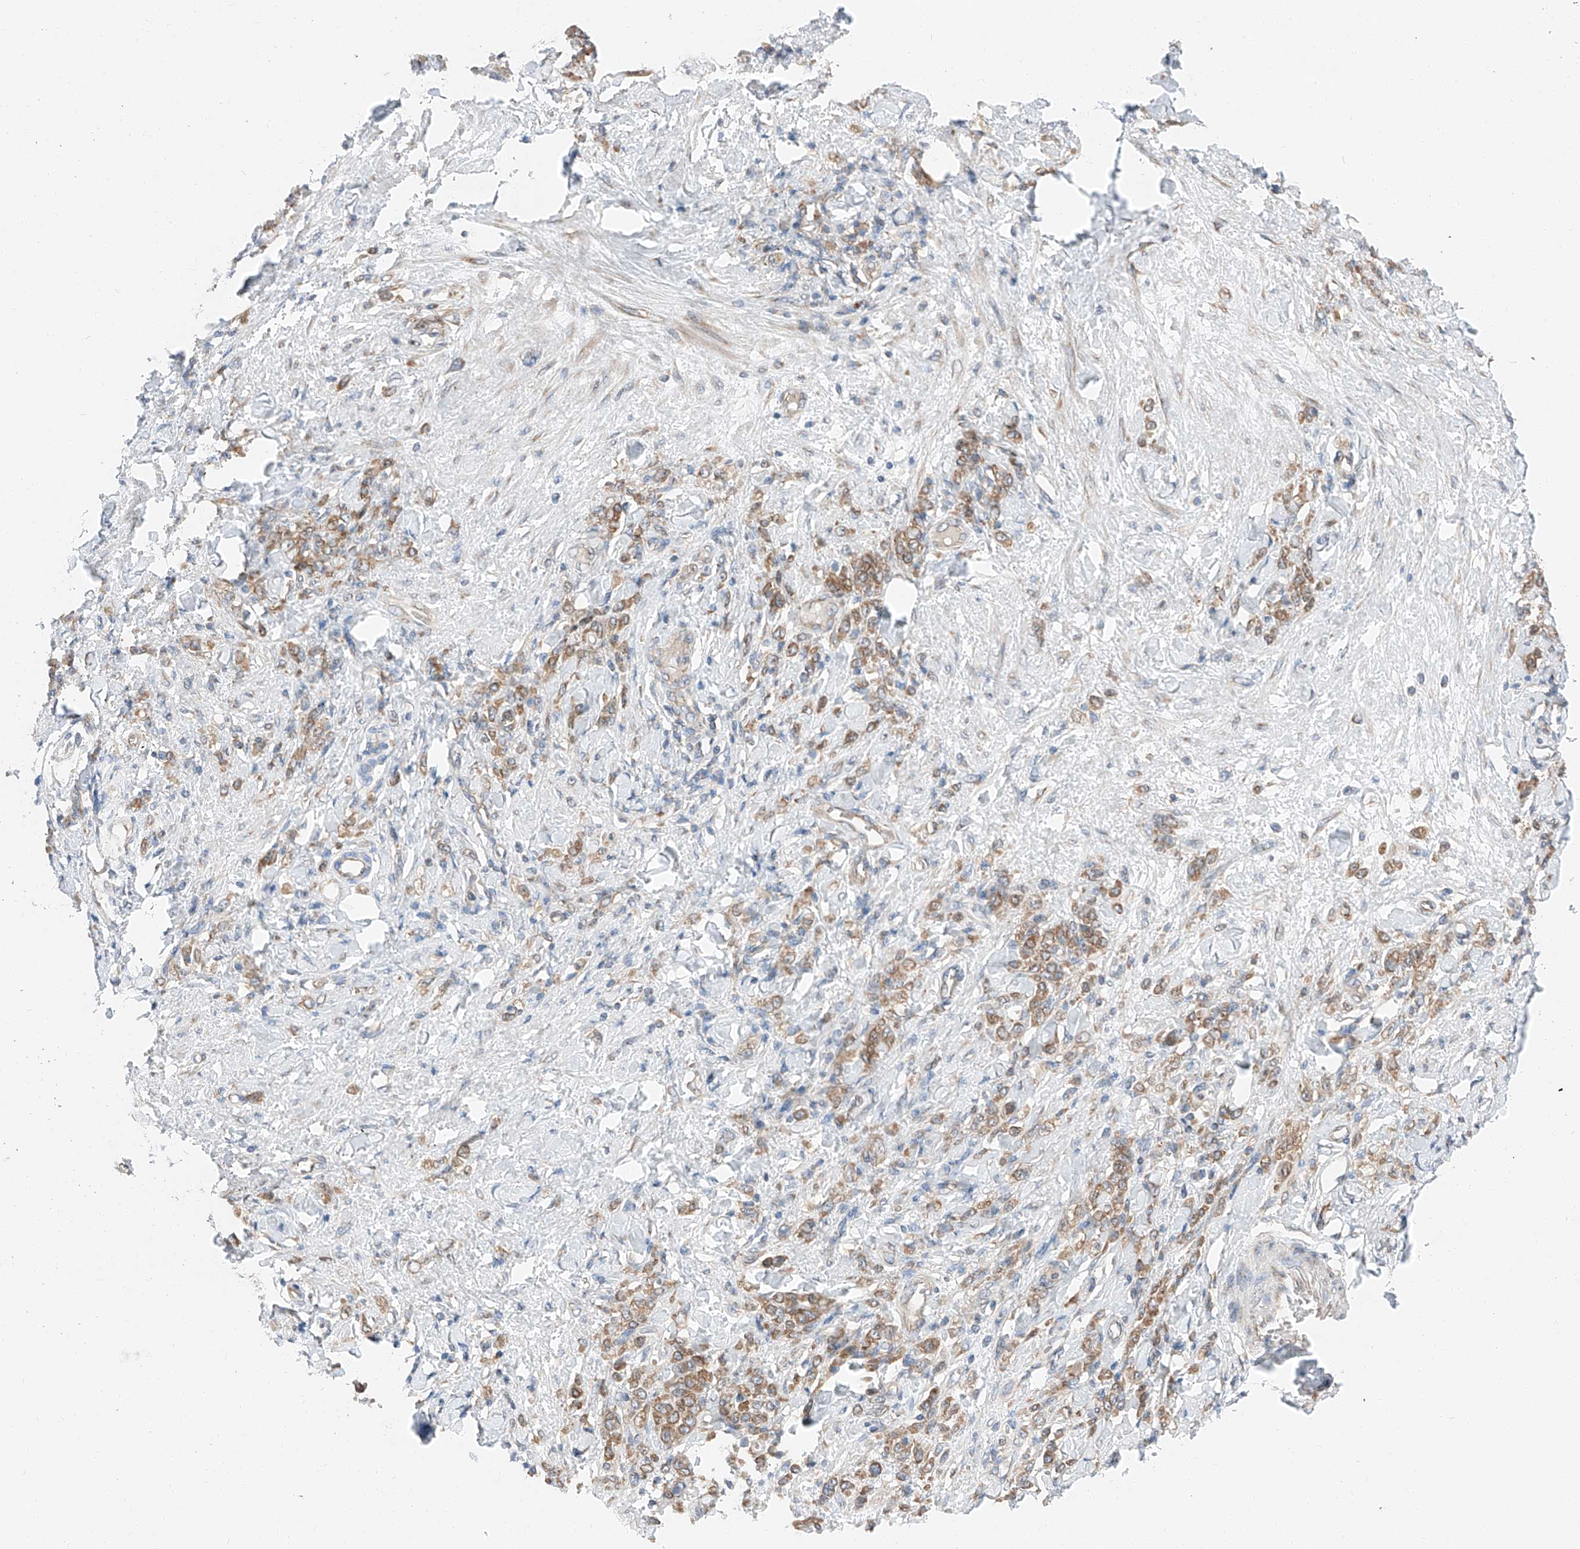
{"staining": {"intensity": "moderate", "quantity": ">75%", "location": "cytoplasmic/membranous"}, "tissue": "stomach cancer", "cell_type": "Tumor cells", "image_type": "cancer", "snomed": [{"axis": "morphology", "description": "Normal tissue, NOS"}, {"axis": "morphology", "description": "Adenocarcinoma, NOS"}, {"axis": "topography", "description": "Stomach"}], "caption": "An immunohistochemistry (IHC) image of neoplastic tissue is shown. Protein staining in brown shows moderate cytoplasmic/membranous positivity in stomach cancer within tumor cells.", "gene": "ZC3H15", "patient": {"sex": "male", "age": 82}}